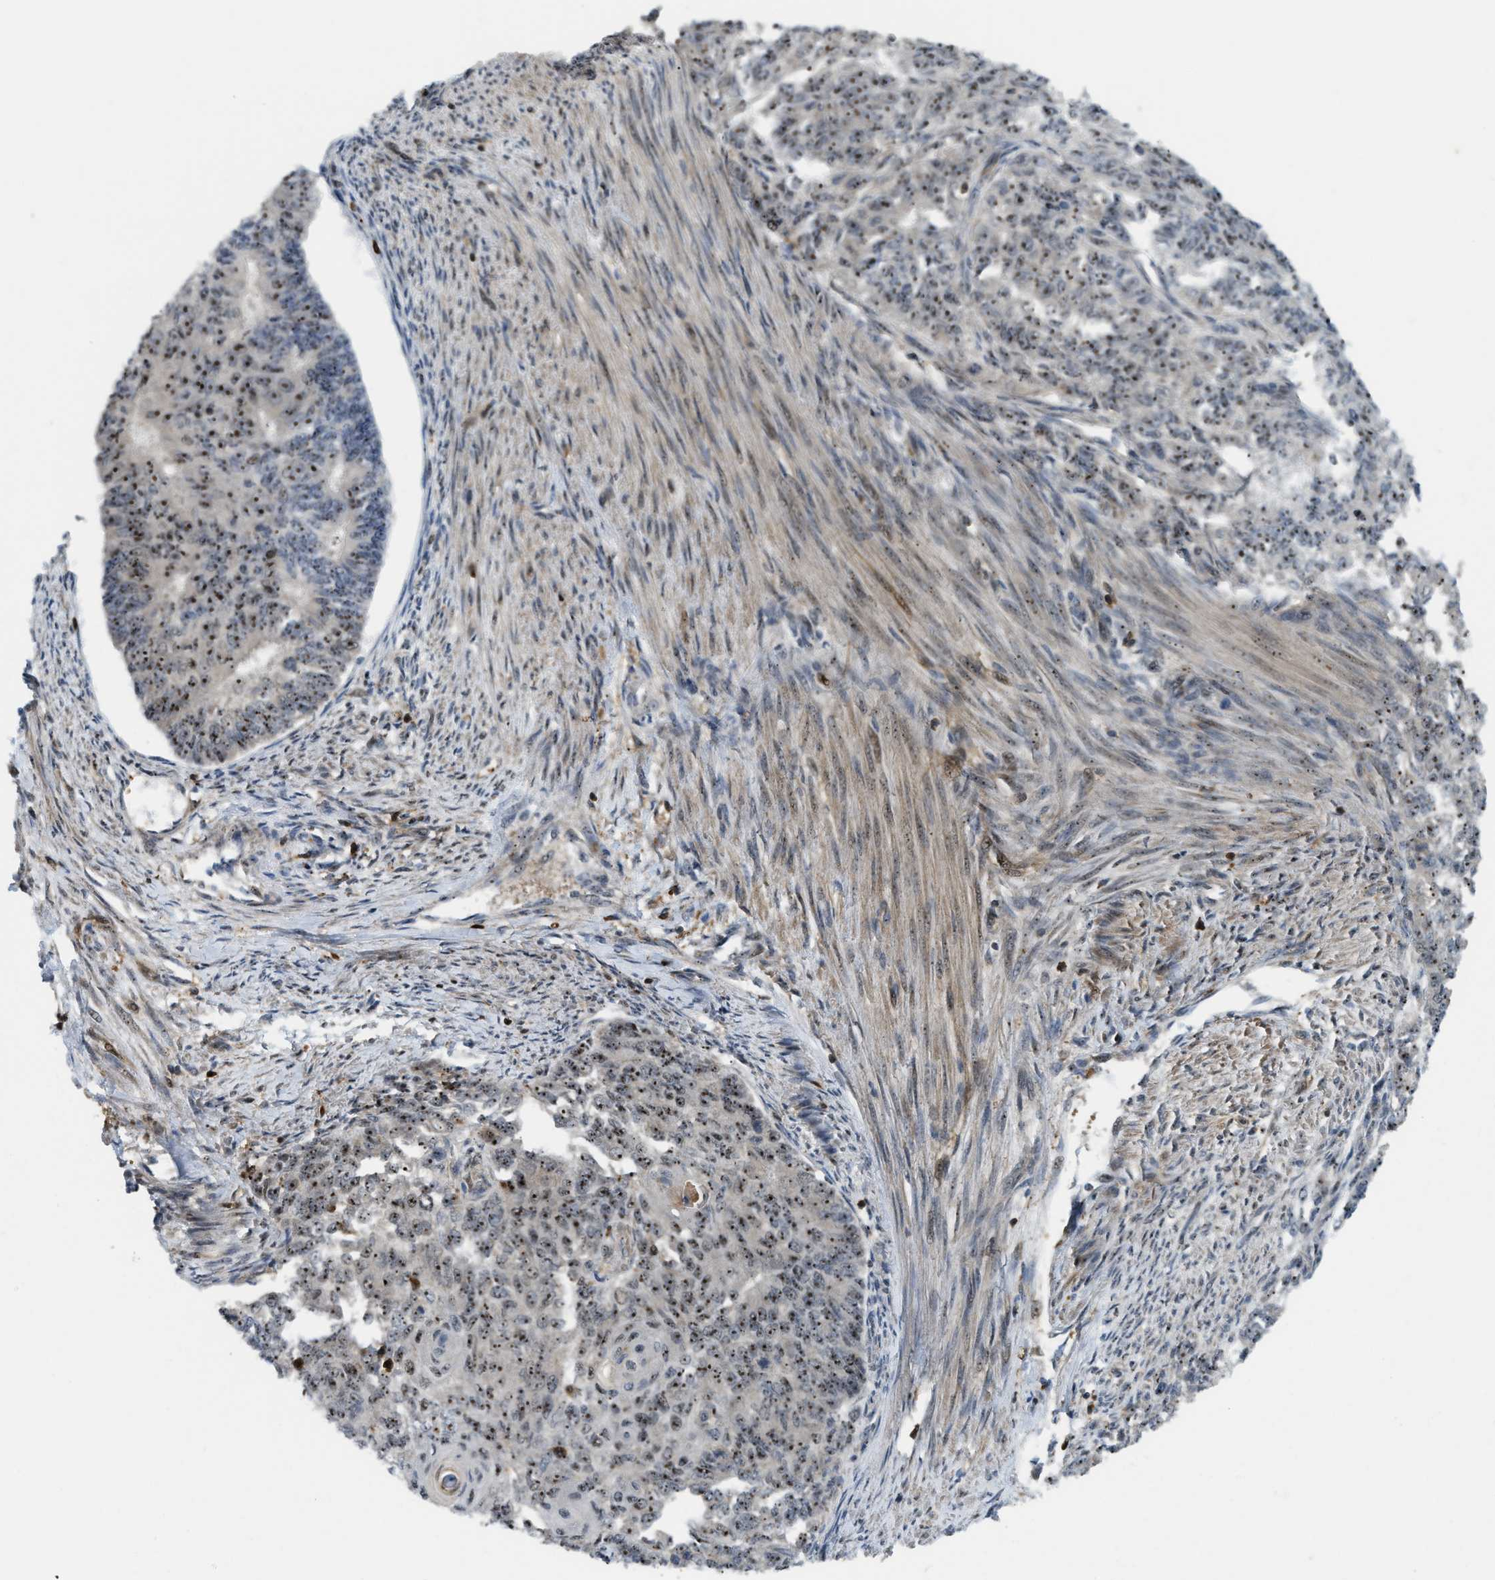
{"staining": {"intensity": "strong", "quantity": ">75%", "location": "nuclear"}, "tissue": "endometrial cancer", "cell_type": "Tumor cells", "image_type": "cancer", "snomed": [{"axis": "morphology", "description": "Adenocarcinoma, NOS"}, {"axis": "topography", "description": "Endometrium"}], "caption": "Approximately >75% of tumor cells in human adenocarcinoma (endometrial) show strong nuclear protein positivity as visualized by brown immunohistochemical staining.", "gene": "E2F1", "patient": {"sex": "female", "age": 32}}